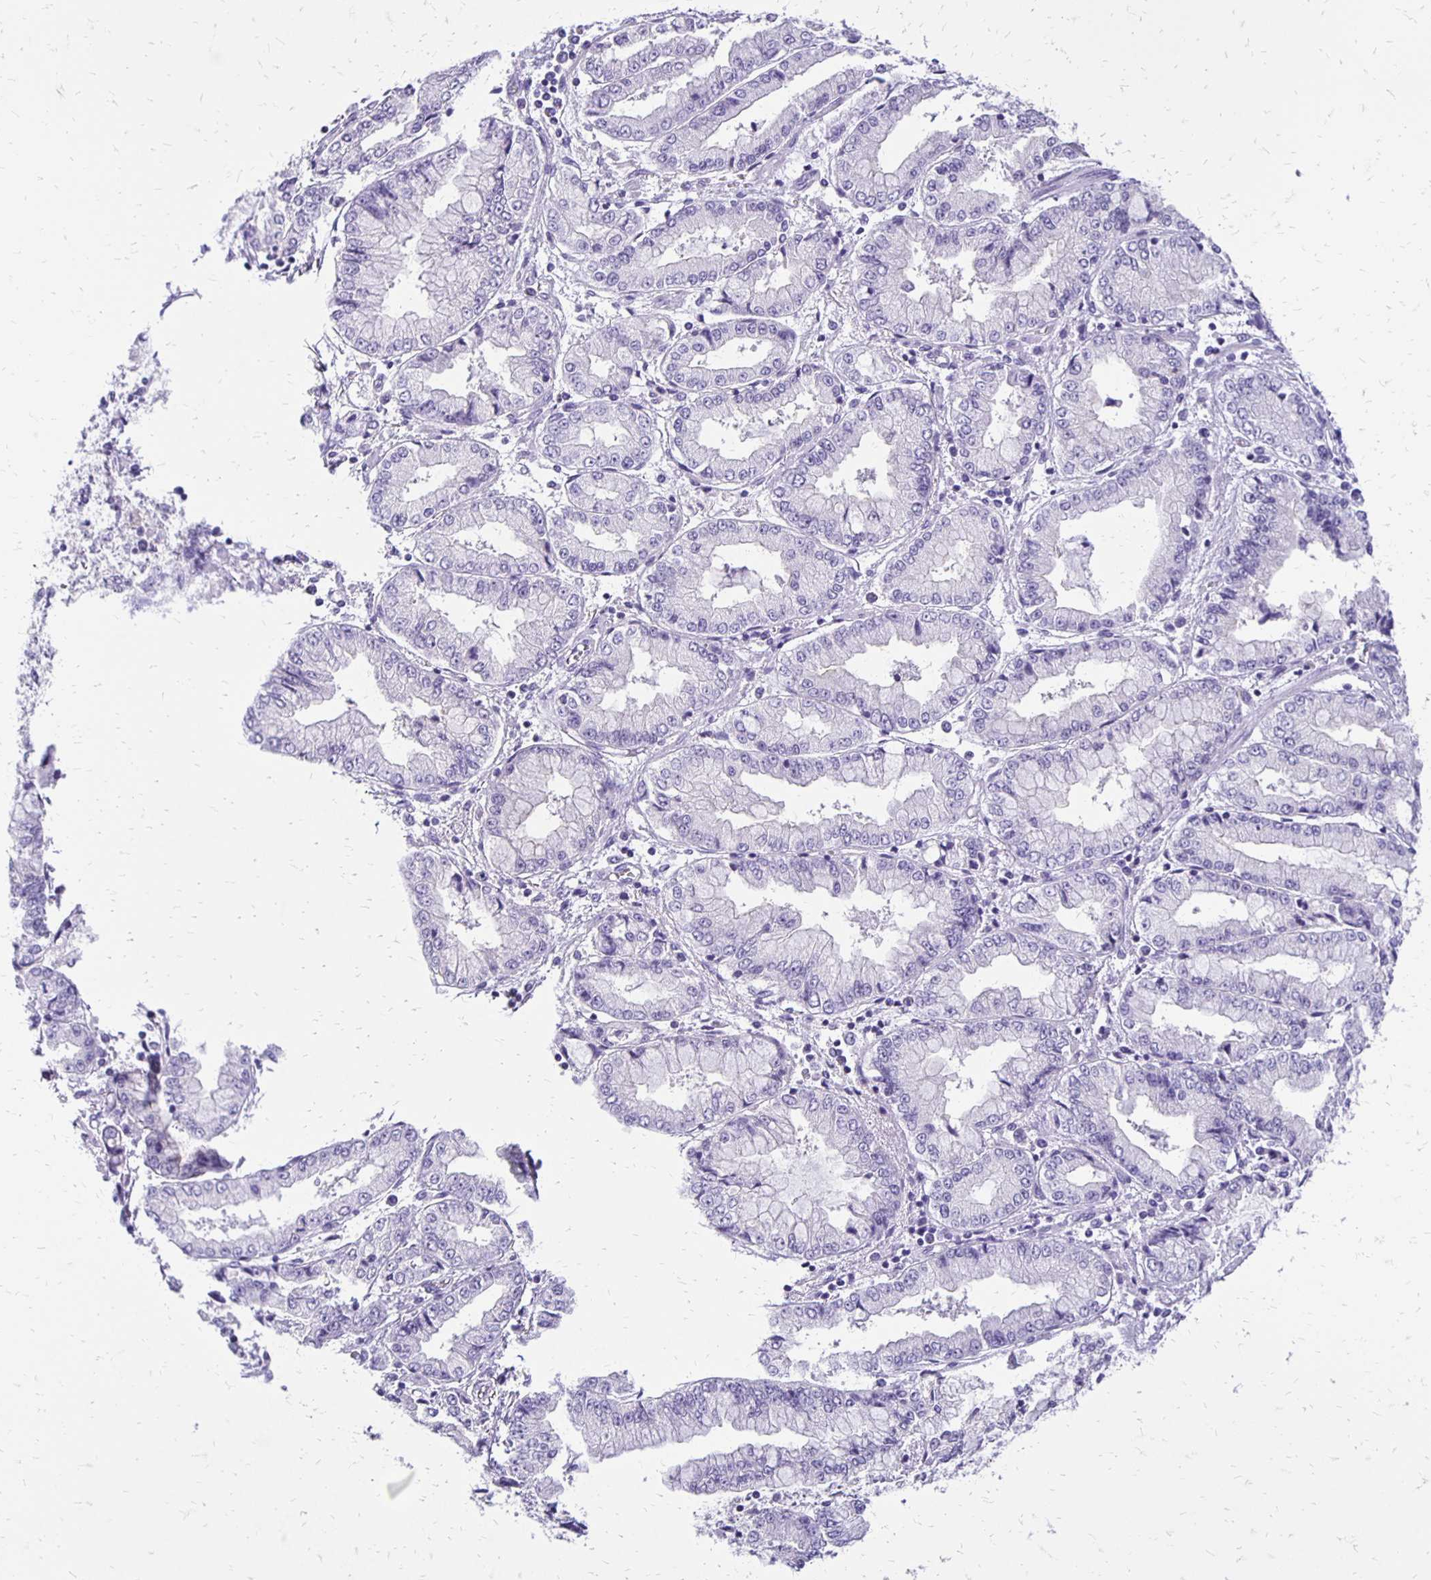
{"staining": {"intensity": "negative", "quantity": "none", "location": "none"}, "tissue": "stomach cancer", "cell_type": "Tumor cells", "image_type": "cancer", "snomed": [{"axis": "morphology", "description": "Adenocarcinoma, NOS"}, {"axis": "topography", "description": "Stomach, upper"}], "caption": "IHC of adenocarcinoma (stomach) shows no positivity in tumor cells. The staining is performed using DAB (3,3'-diaminobenzidine) brown chromogen with nuclei counter-stained in using hematoxylin.", "gene": "ANKRD45", "patient": {"sex": "female", "age": 74}}